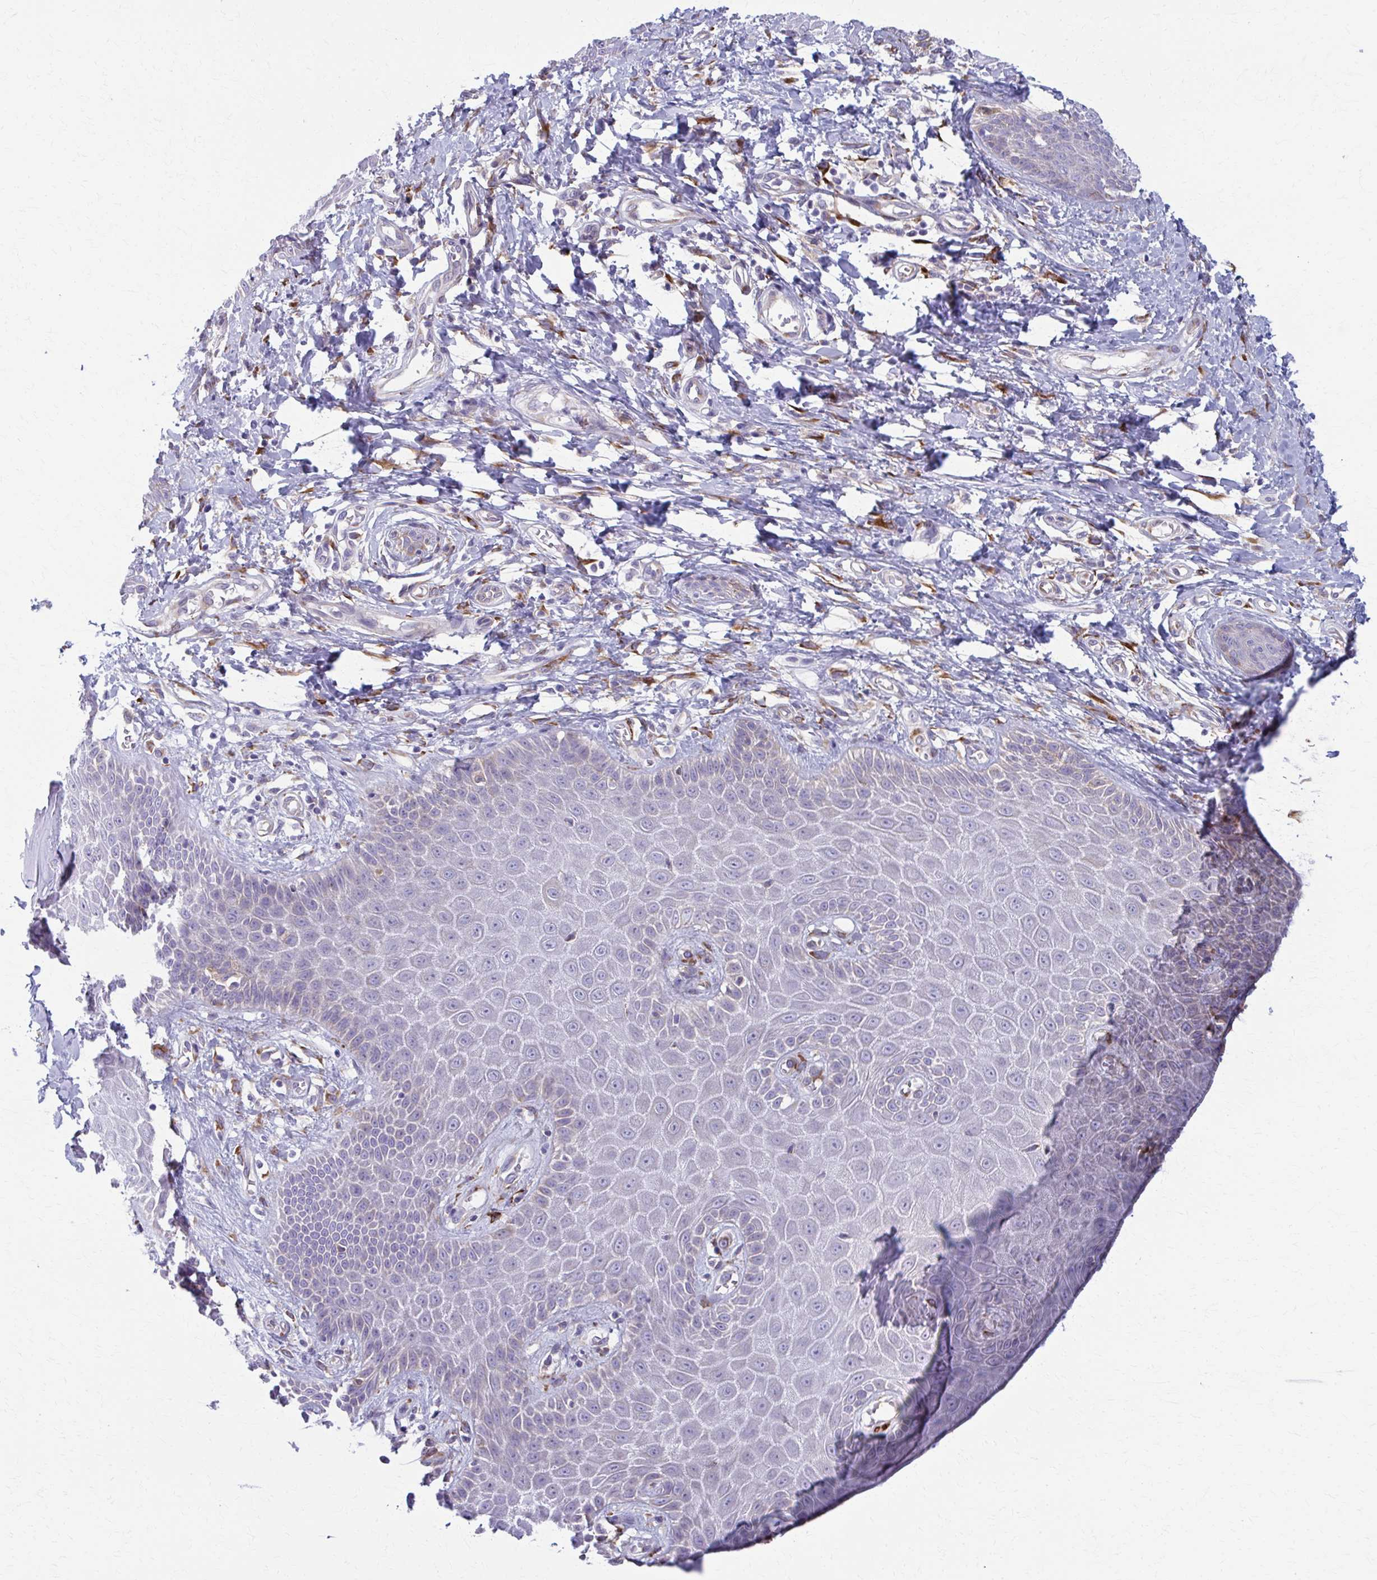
{"staining": {"intensity": "negative", "quantity": "none", "location": "none"}, "tissue": "skin", "cell_type": "Epidermal cells", "image_type": "normal", "snomed": [{"axis": "morphology", "description": "Normal tissue, NOS"}, {"axis": "topography", "description": "Anal"}, {"axis": "topography", "description": "Peripheral nerve tissue"}], "caption": "Immunohistochemistry of normal skin displays no positivity in epidermal cells.", "gene": "SPATS2L", "patient": {"sex": "male", "age": 78}}